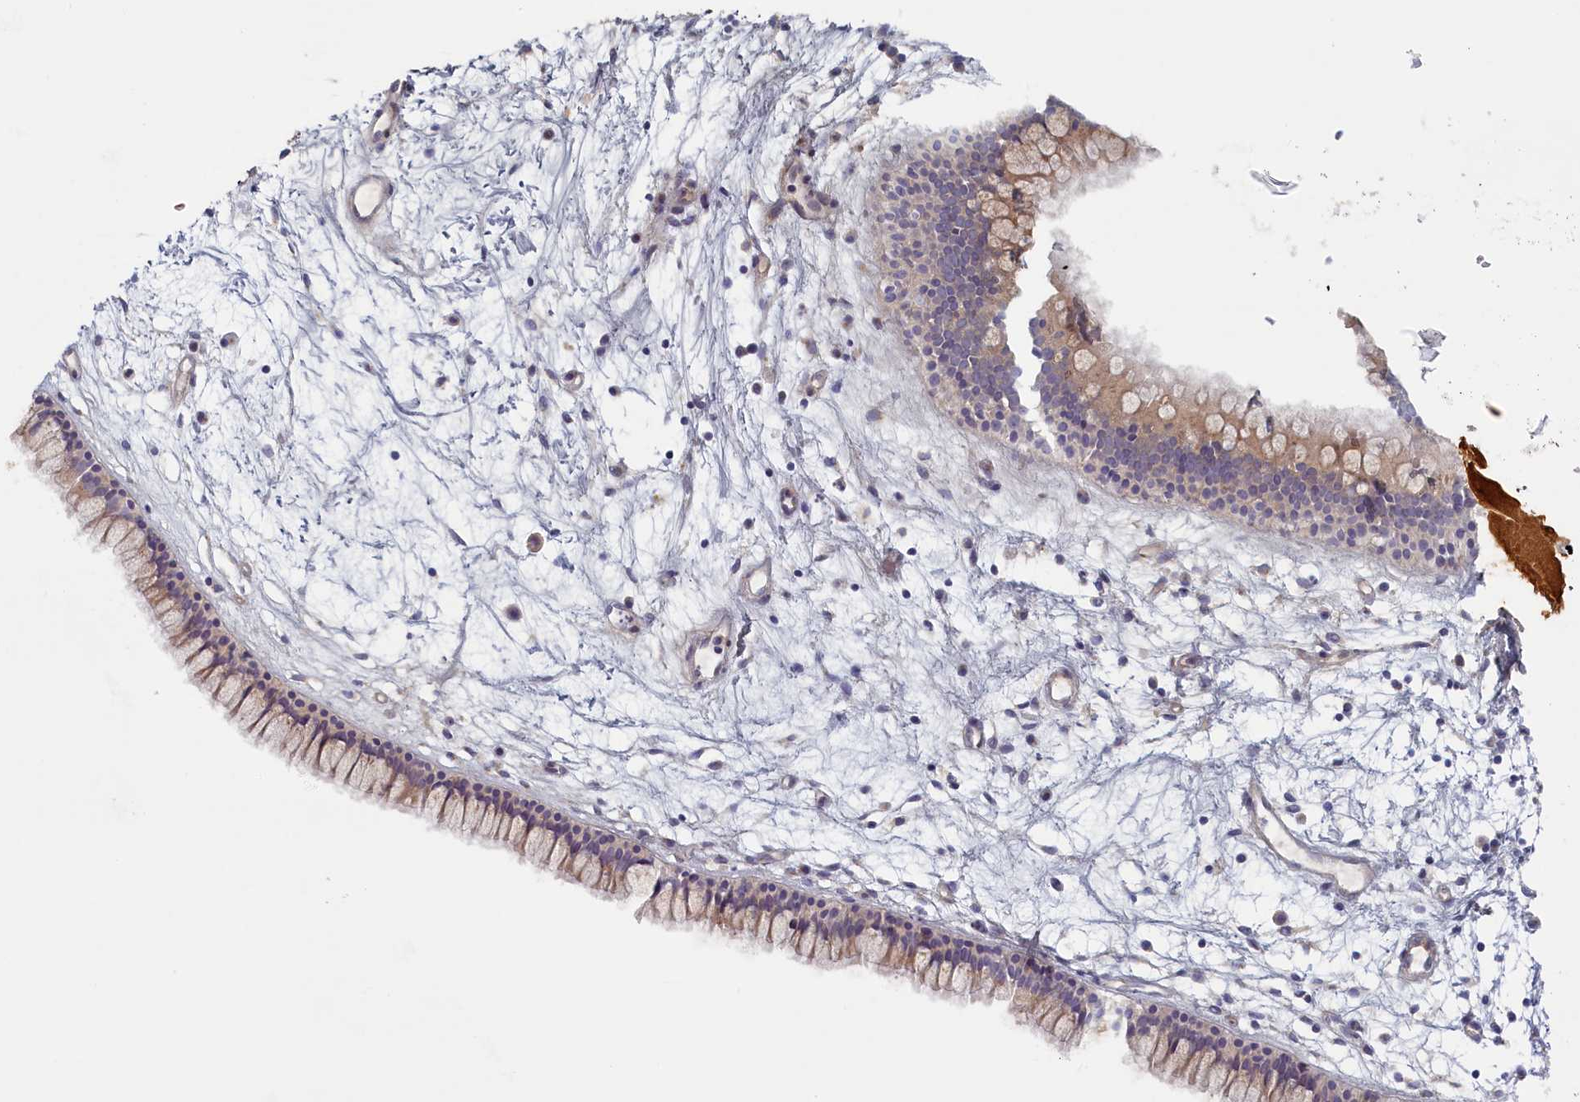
{"staining": {"intensity": "weak", "quantity": ">75%", "location": "cytoplasmic/membranous"}, "tissue": "nasopharynx", "cell_type": "Respiratory epithelial cells", "image_type": "normal", "snomed": [{"axis": "morphology", "description": "Normal tissue, NOS"}, {"axis": "topography", "description": "Nasopharynx"}], "caption": "Weak cytoplasmic/membranous protein staining is appreciated in about >75% of respiratory epithelial cells in nasopharynx.", "gene": "STX16", "patient": {"sex": "male", "age": 82}}